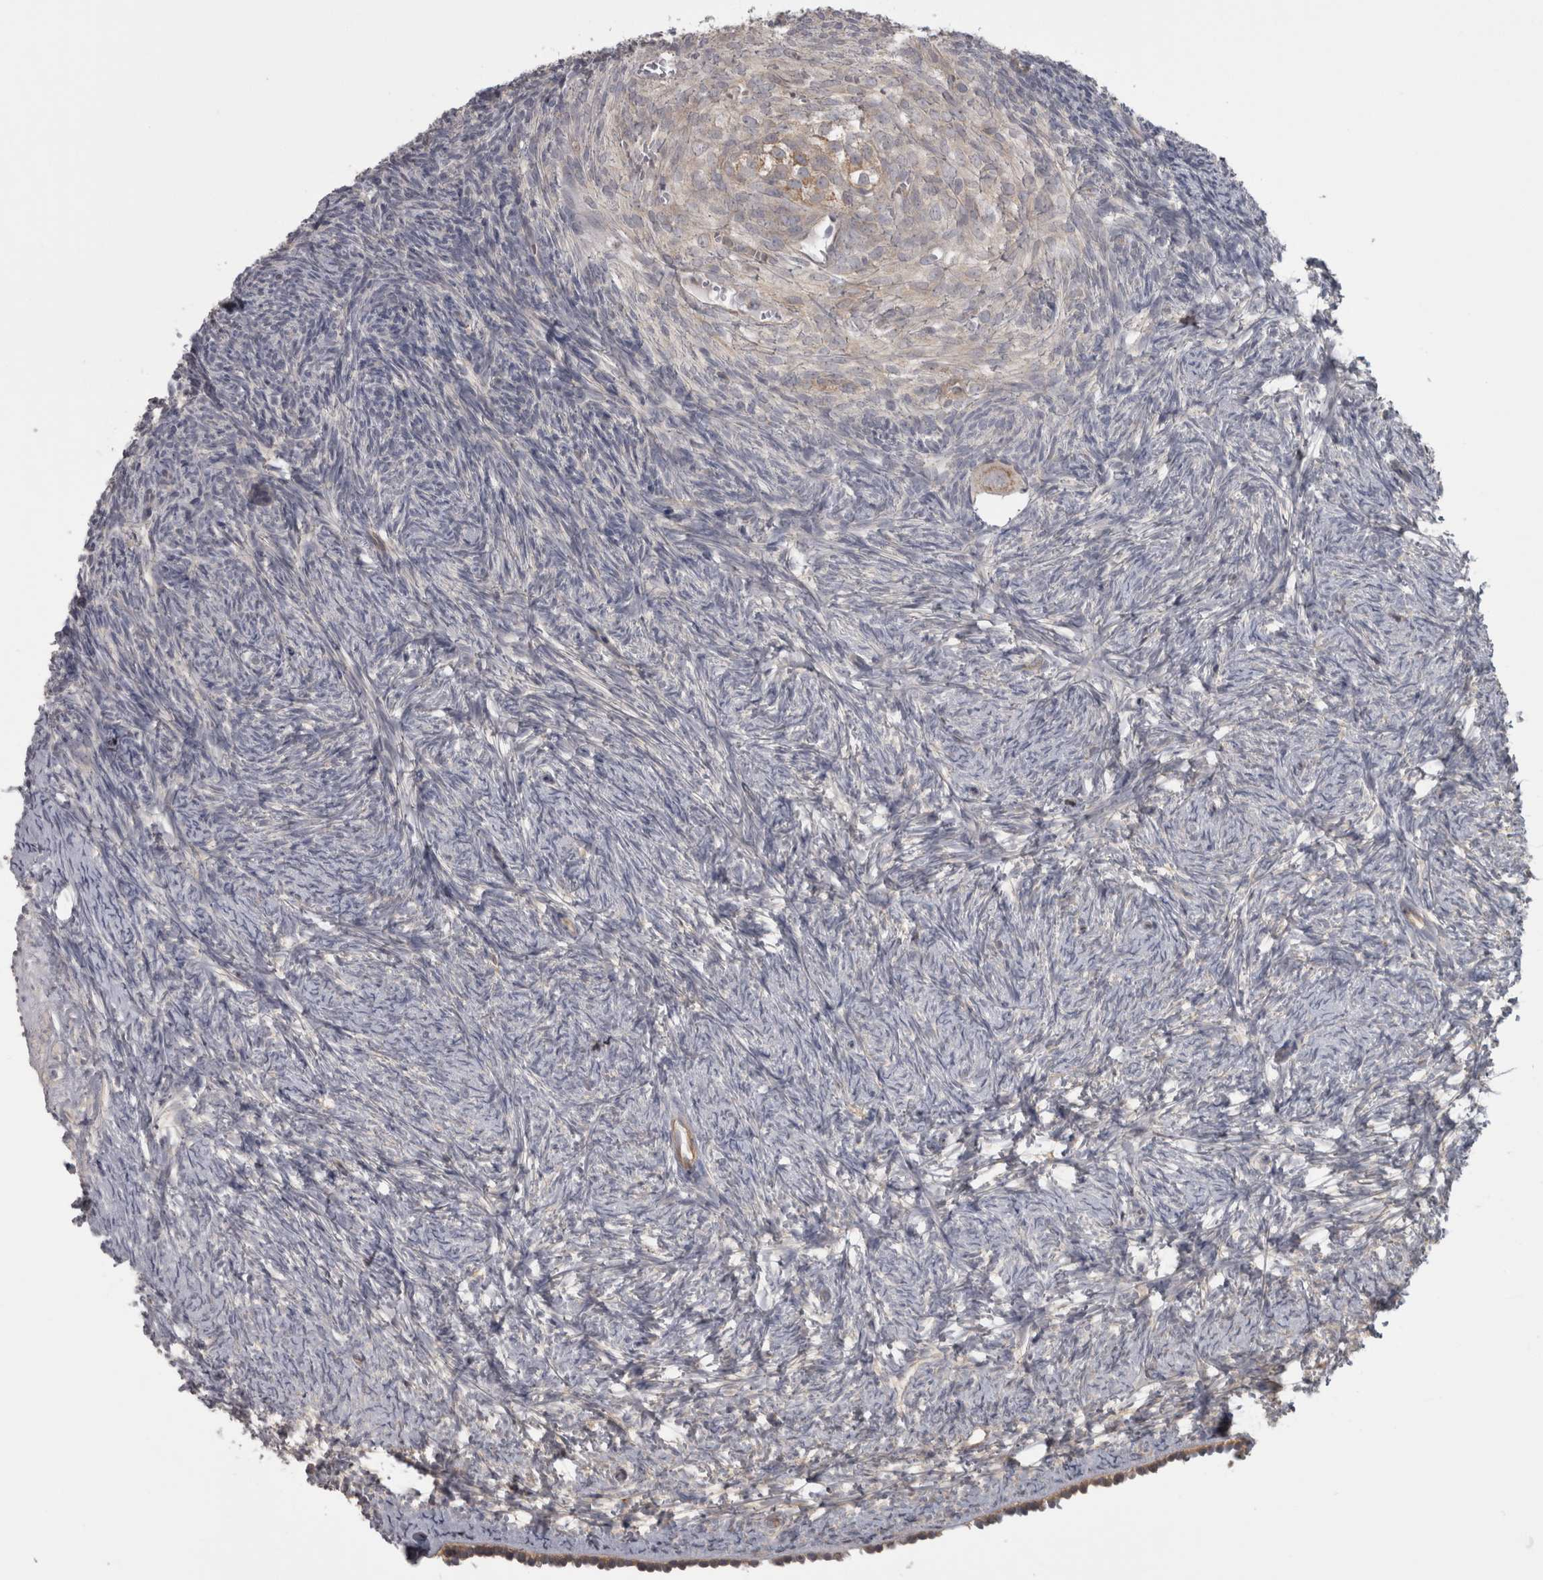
{"staining": {"intensity": "weak", "quantity": ">75%", "location": "cytoplasmic/membranous"}, "tissue": "ovary", "cell_type": "Follicle cells", "image_type": "normal", "snomed": [{"axis": "morphology", "description": "Normal tissue, NOS"}, {"axis": "topography", "description": "Ovary"}], "caption": "Protein analysis of unremarkable ovary shows weak cytoplasmic/membranous expression in approximately >75% of follicle cells.", "gene": "PPP1R12B", "patient": {"sex": "female", "age": 34}}